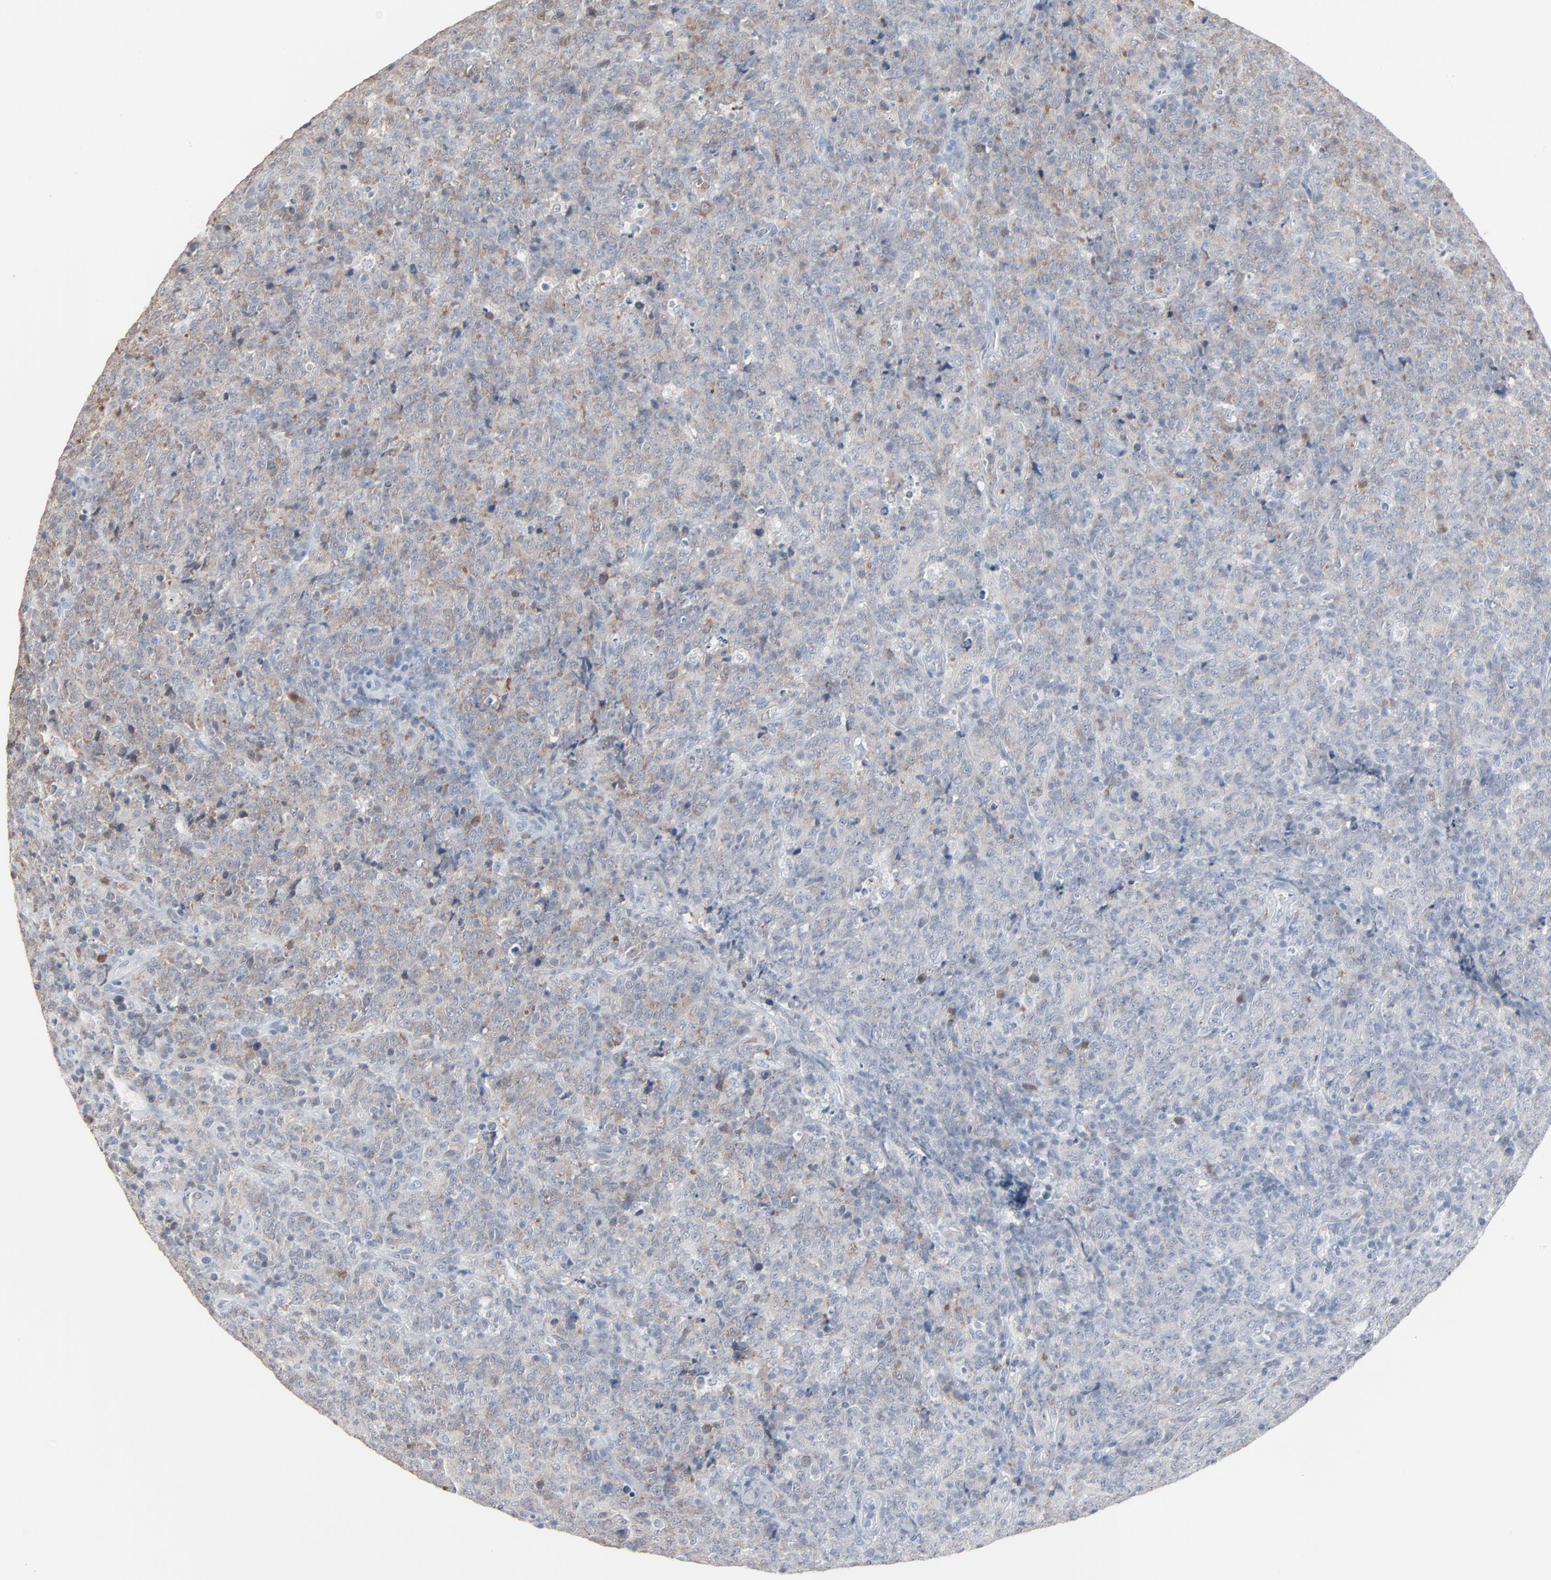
{"staining": {"intensity": "weak", "quantity": "25%-75%", "location": "cytoplasmic/membranous"}, "tissue": "lymphoma", "cell_type": "Tumor cells", "image_type": "cancer", "snomed": [{"axis": "morphology", "description": "Malignant lymphoma, non-Hodgkin's type, High grade"}, {"axis": "topography", "description": "Tonsil"}], "caption": "Lymphoma was stained to show a protein in brown. There is low levels of weak cytoplasmic/membranous positivity in approximately 25%-75% of tumor cells.", "gene": "PHGDH", "patient": {"sex": "female", "age": 36}}